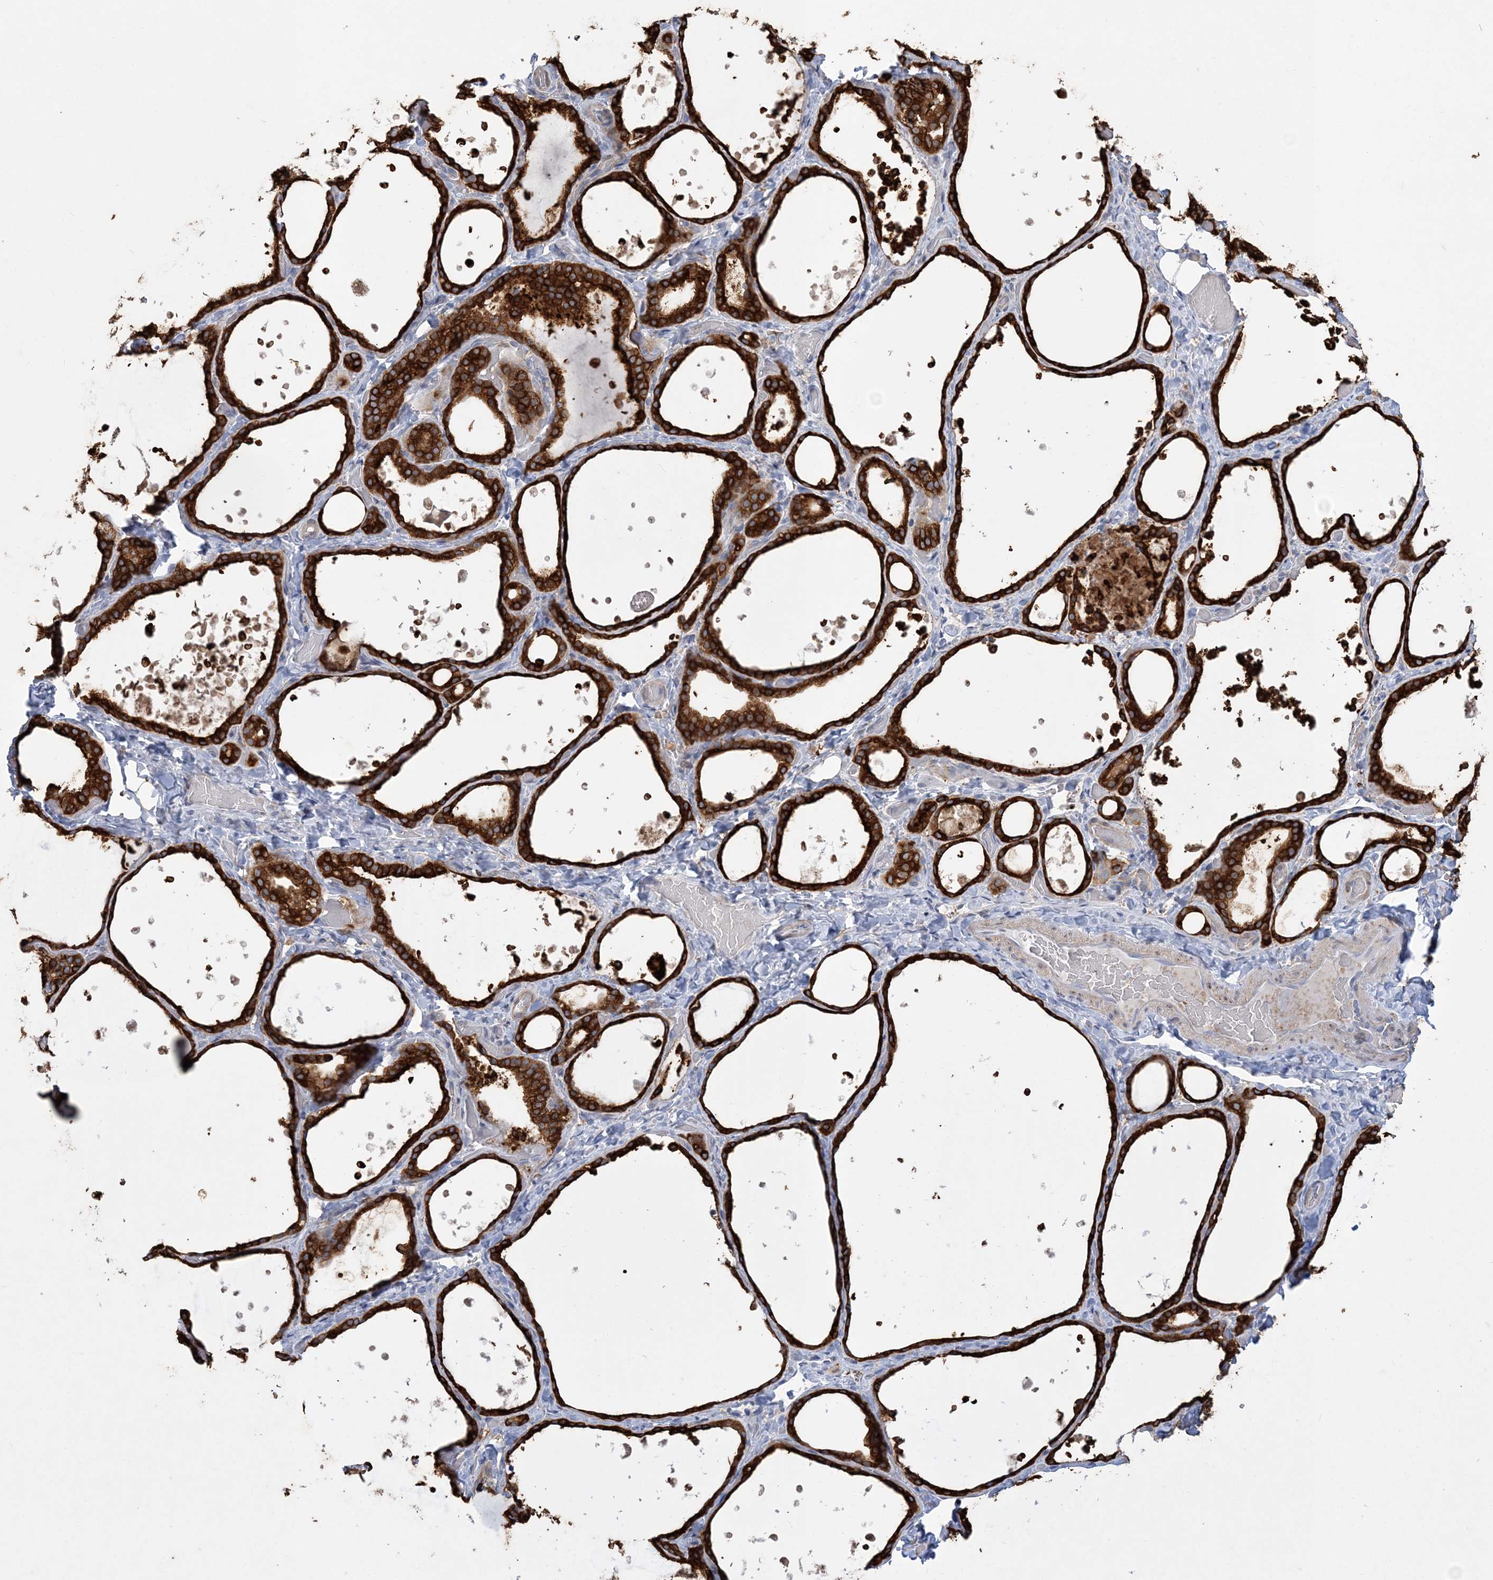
{"staining": {"intensity": "strong", "quantity": ">75%", "location": "cytoplasmic/membranous"}, "tissue": "thyroid gland", "cell_type": "Glandular cells", "image_type": "normal", "snomed": [{"axis": "morphology", "description": "Normal tissue, NOS"}, {"axis": "topography", "description": "Thyroid gland"}], "caption": "IHC staining of normal thyroid gland, which displays high levels of strong cytoplasmic/membranous staining in approximately >75% of glandular cells indicating strong cytoplasmic/membranous protein staining. The staining was performed using DAB (brown) for protein detection and nuclei were counterstained in hematoxylin (blue).", "gene": "TSPEAR", "patient": {"sex": "female", "age": 44}}